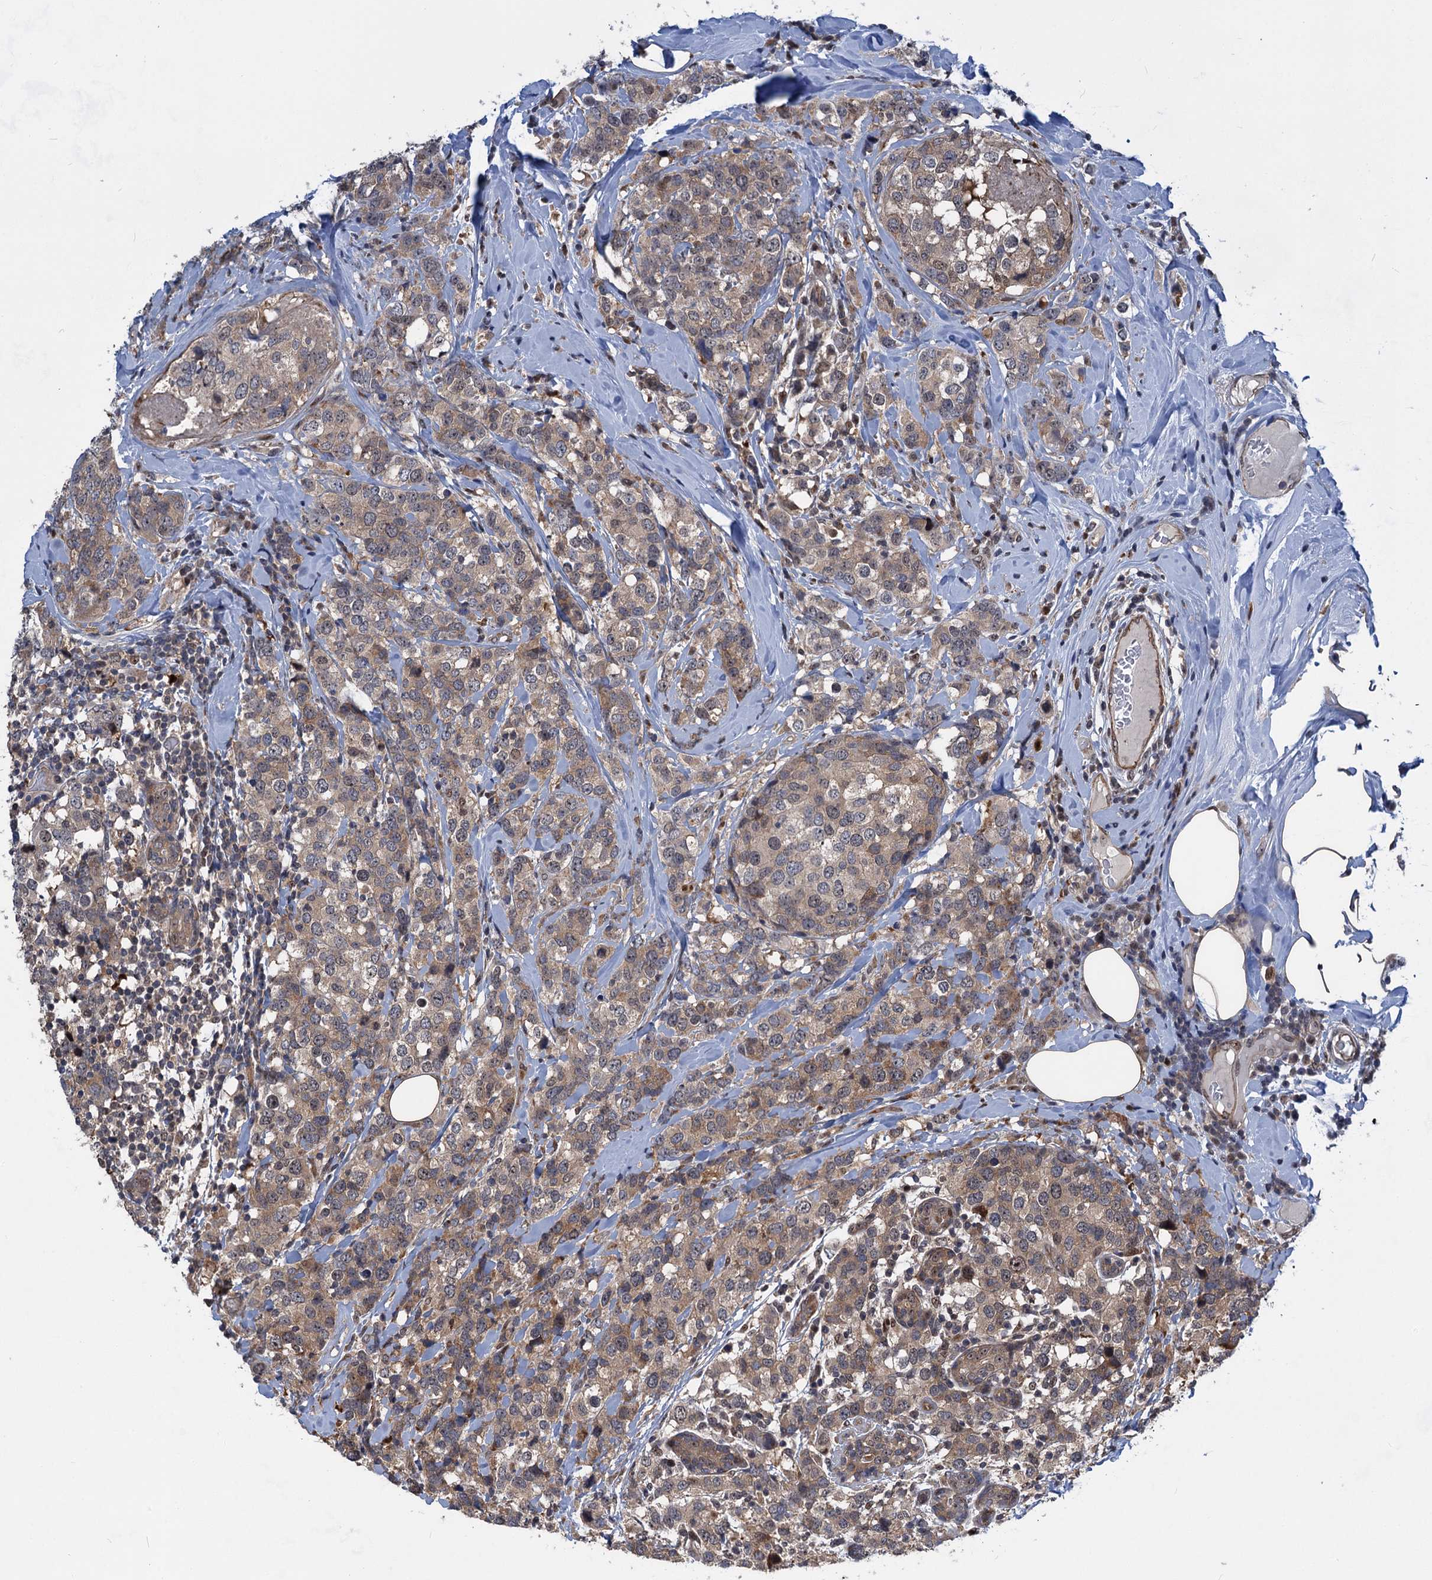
{"staining": {"intensity": "moderate", "quantity": "25%-75%", "location": "cytoplasmic/membranous"}, "tissue": "breast cancer", "cell_type": "Tumor cells", "image_type": "cancer", "snomed": [{"axis": "morphology", "description": "Lobular carcinoma"}, {"axis": "topography", "description": "Breast"}], "caption": "A photomicrograph of breast cancer (lobular carcinoma) stained for a protein shows moderate cytoplasmic/membranous brown staining in tumor cells.", "gene": "GPBP1", "patient": {"sex": "female", "age": 59}}